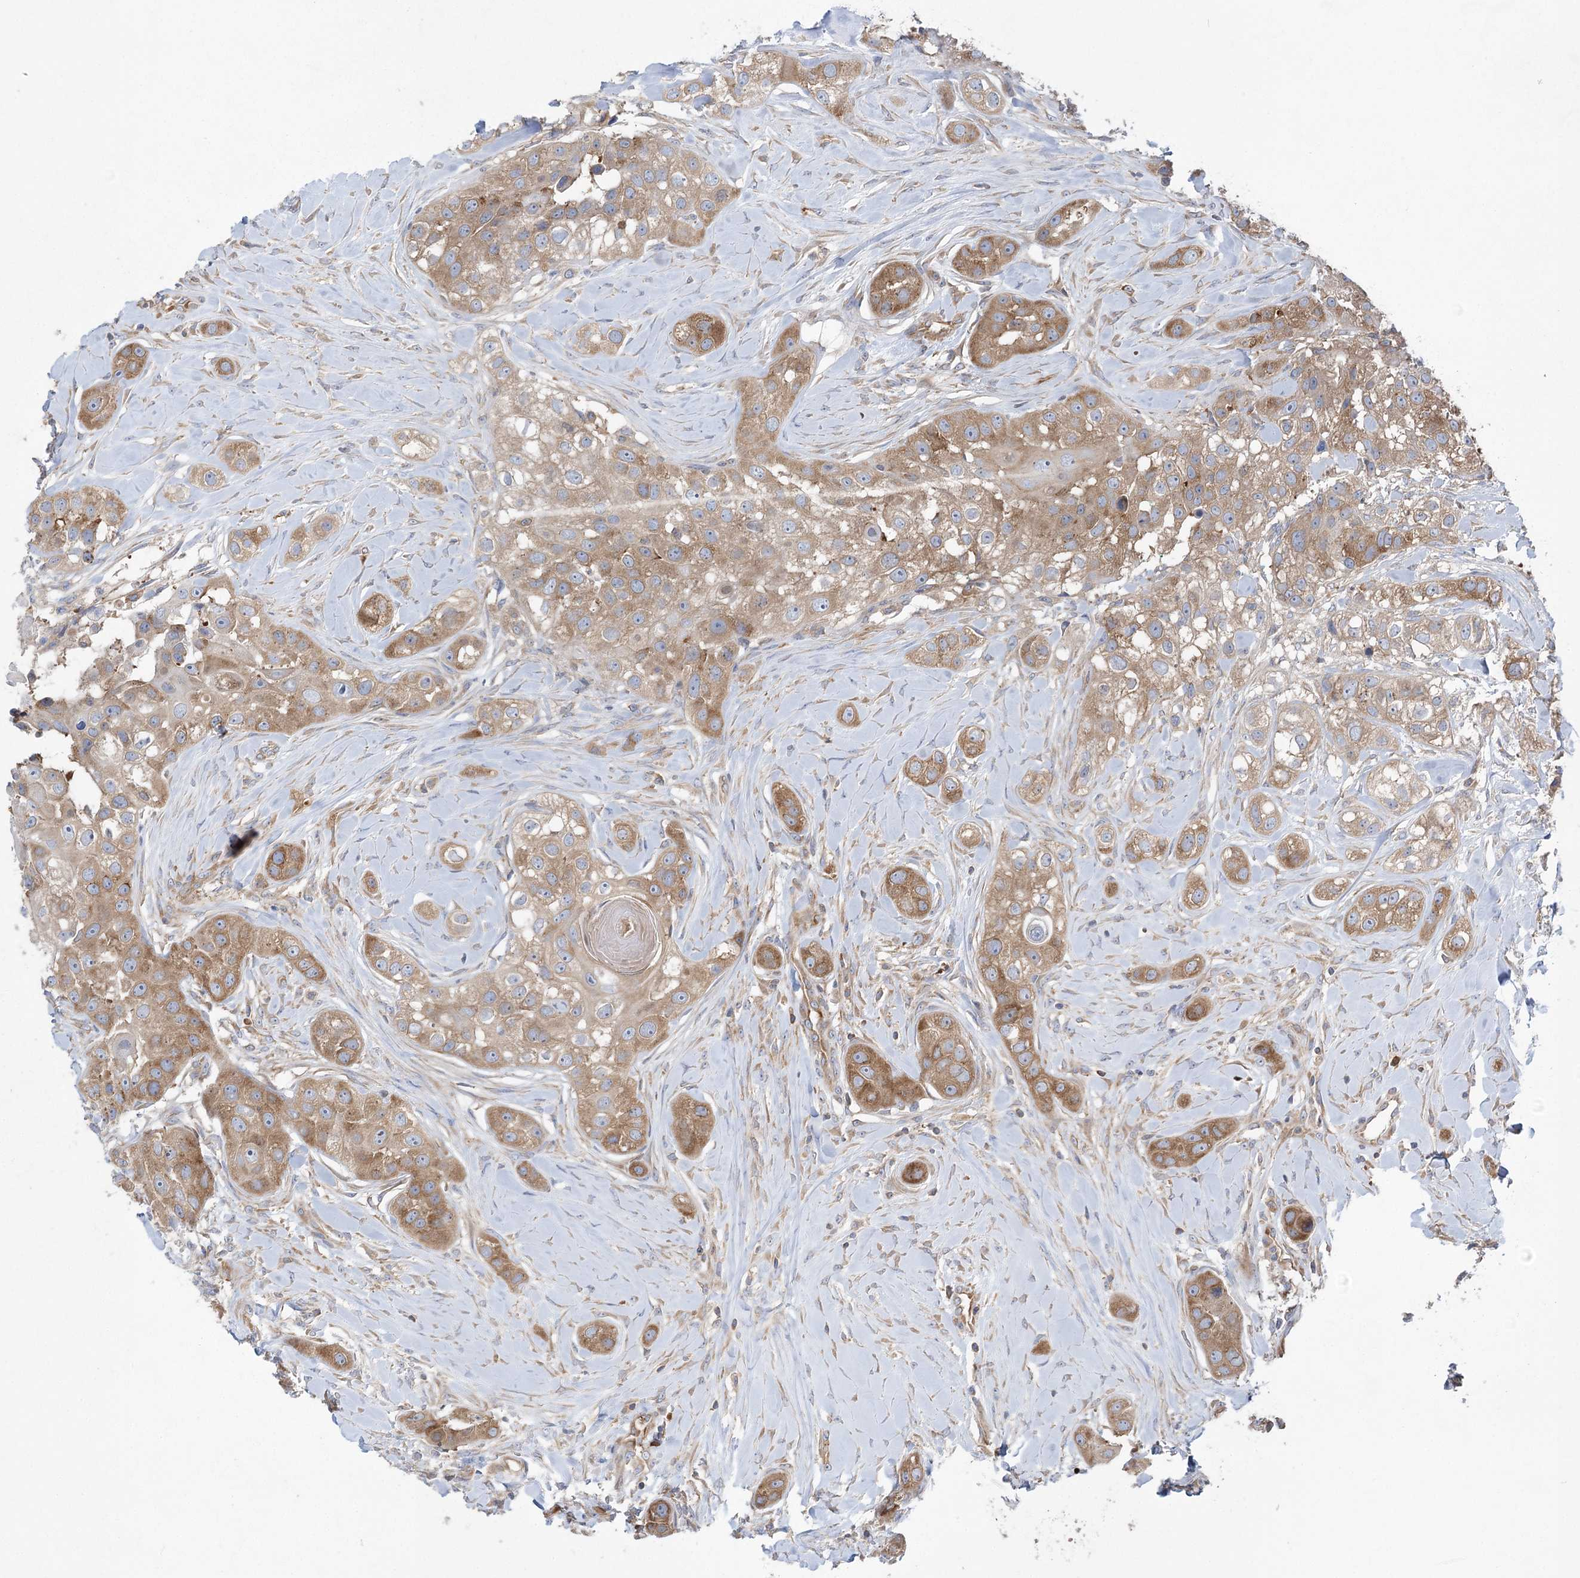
{"staining": {"intensity": "moderate", "quantity": ">75%", "location": "cytoplasmic/membranous"}, "tissue": "head and neck cancer", "cell_type": "Tumor cells", "image_type": "cancer", "snomed": [{"axis": "morphology", "description": "Normal tissue, NOS"}, {"axis": "morphology", "description": "Squamous cell carcinoma, NOS"}, {"axis": "topography", "description": "Skeletal muscle"}, {"axis": "topography", "description": "Head-Neck"}], "caption": "A high-resolution image shows immunohistochemistry staining of head and neck cancer (squamous cell carcinoma), which reveals moderate cytoplasmic/membranous positivity in approximately >75% of tumor cells.", "gene": "EIF3A", "patient": {"sex": "male", "age": 51}}